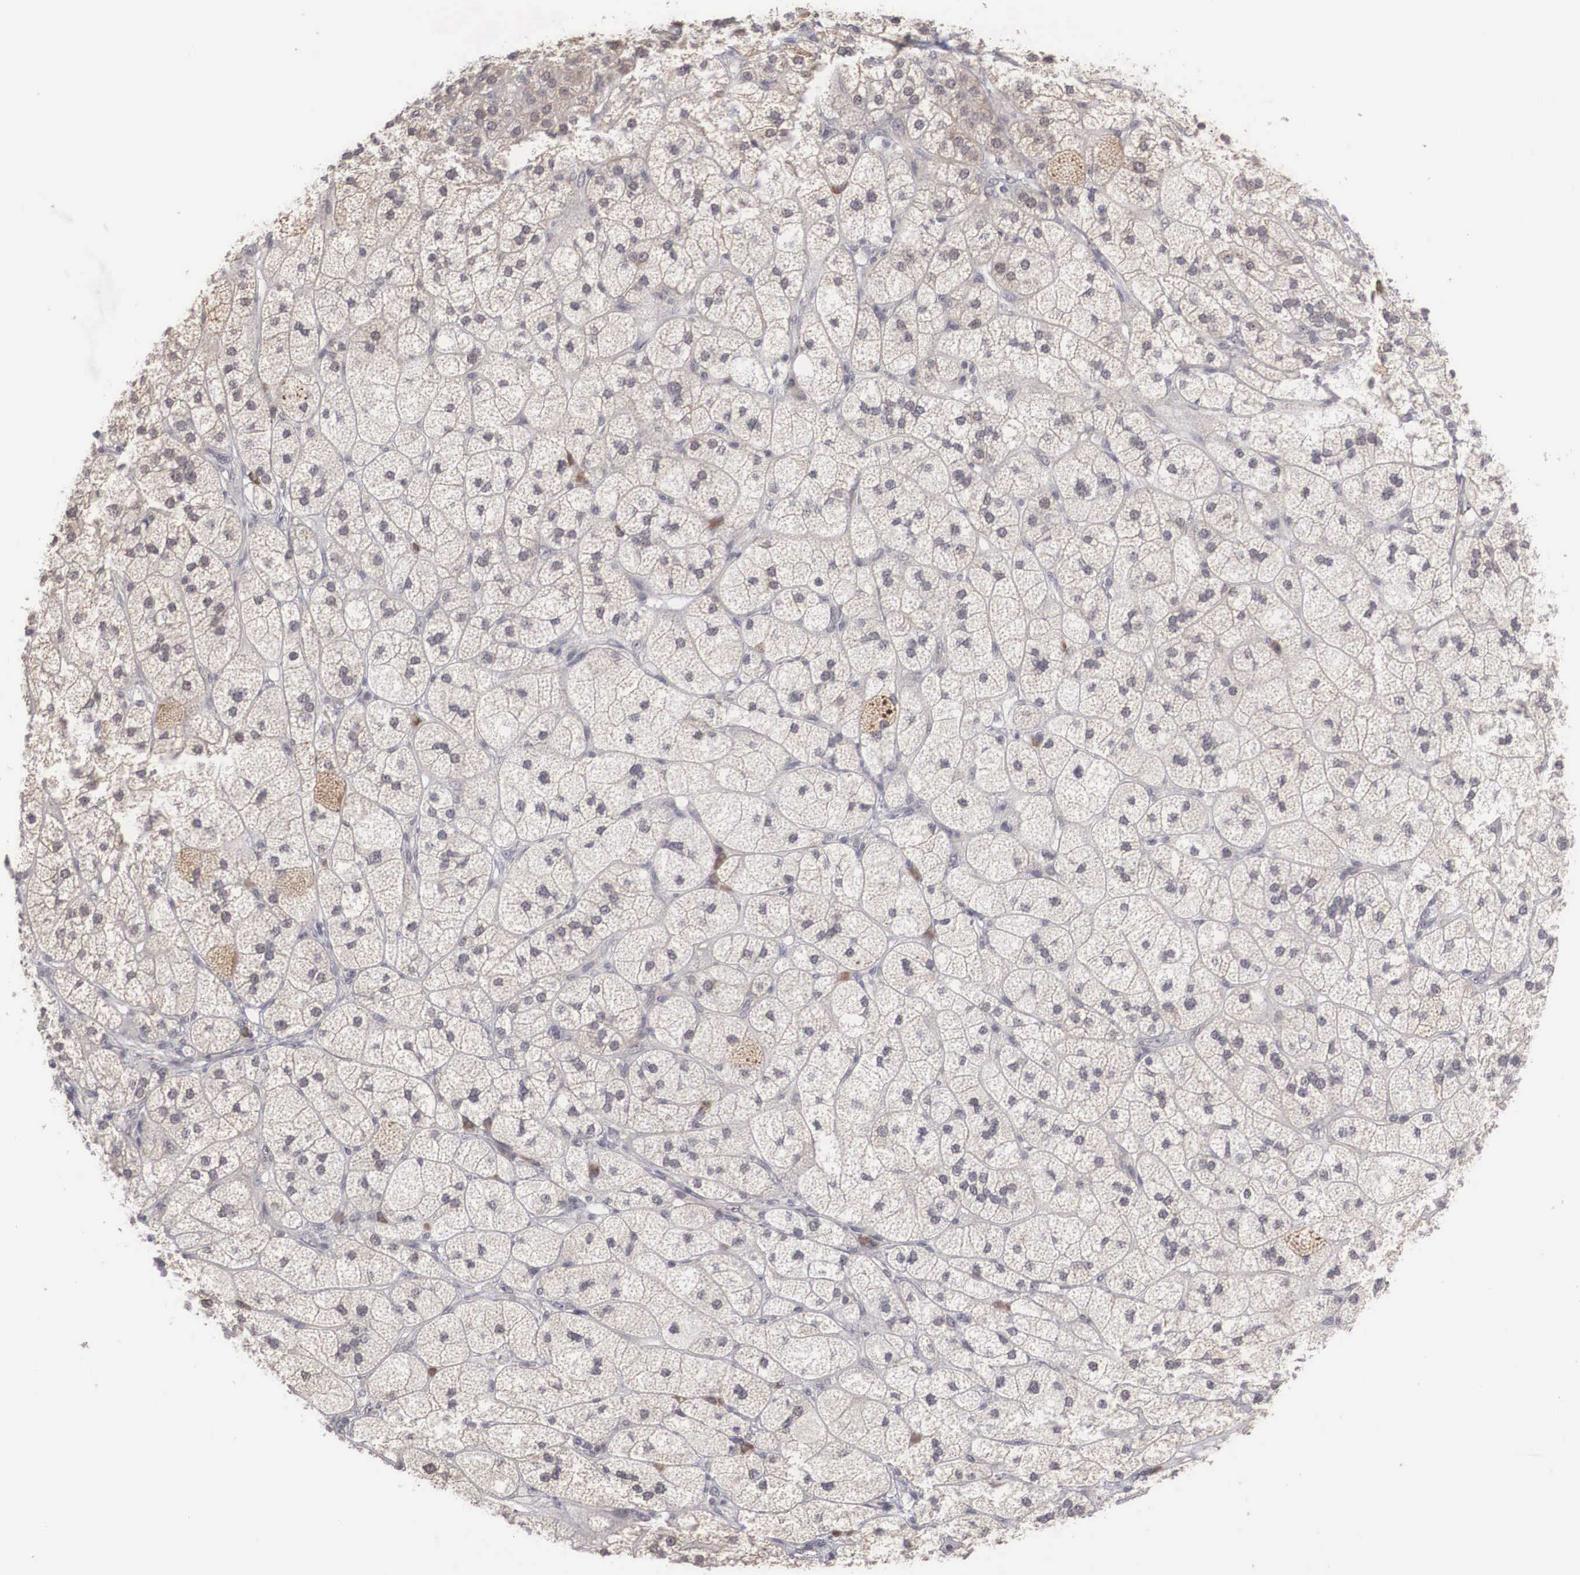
{"staining": {"intensity": "weak", "quantity": ">75%", "location": "cytoplasmic/membranous"}, "tissue": "adrenal gland", "cell_type": "Glandular cells", "image_type": "normal", "snomed": [{"axis": "morphology", "description": "Normal tissue, NOS"}, {"axis": "topography", "description": "Adrenal gland"}], "caption": "Adrenal gland stained with a brown dye exhibits weak cytoplasmic/membranous positive staining in approximately >75% of glandular cells.", "gene": "WDR89", "patient": {"sex": "female", "age": 60}}